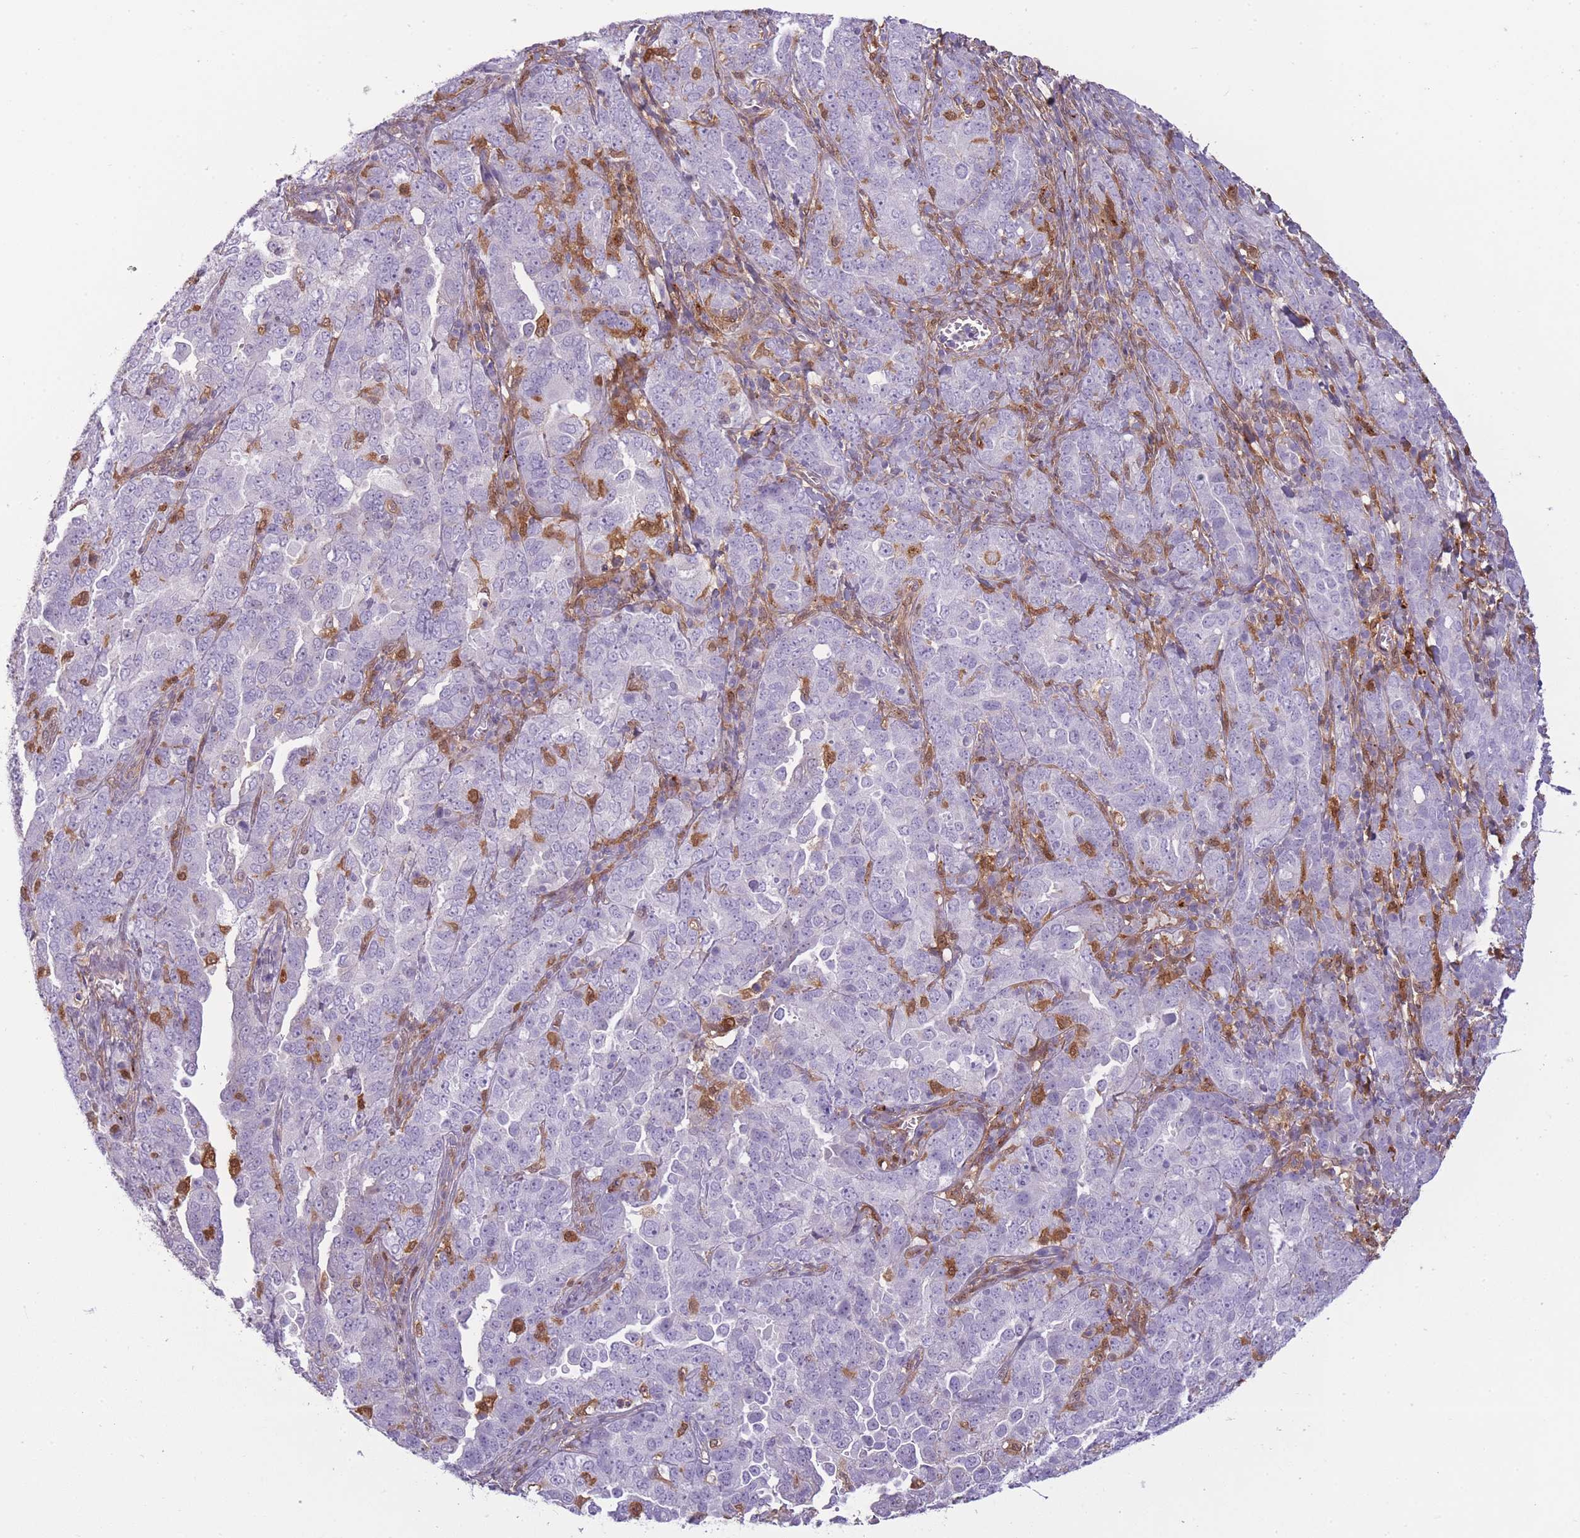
{"staining": {"intensity": "negative", "quantity": "none", "location": "none"}, "tissue": "ovarian cancer", "cell_type": "Tumor cells", "image_type": "cancer", "snomed": [{"axis": "morphology", "description": "Carcinoma, endometroid"}, {"axis": "topography", "description": "Ovary"}], "caption": "A histopathology image of endometroid carcinoma (ovarian) stained for a protein displays no brown staining in tumor cells. The staining was performed using DAB to visualize the protein expression in brown, while the nuclei were stained in blue with hematoxylin (Magnification: 20x).", "gene": "LGALS9", "patient": {"sex": "female", "age": 62}}